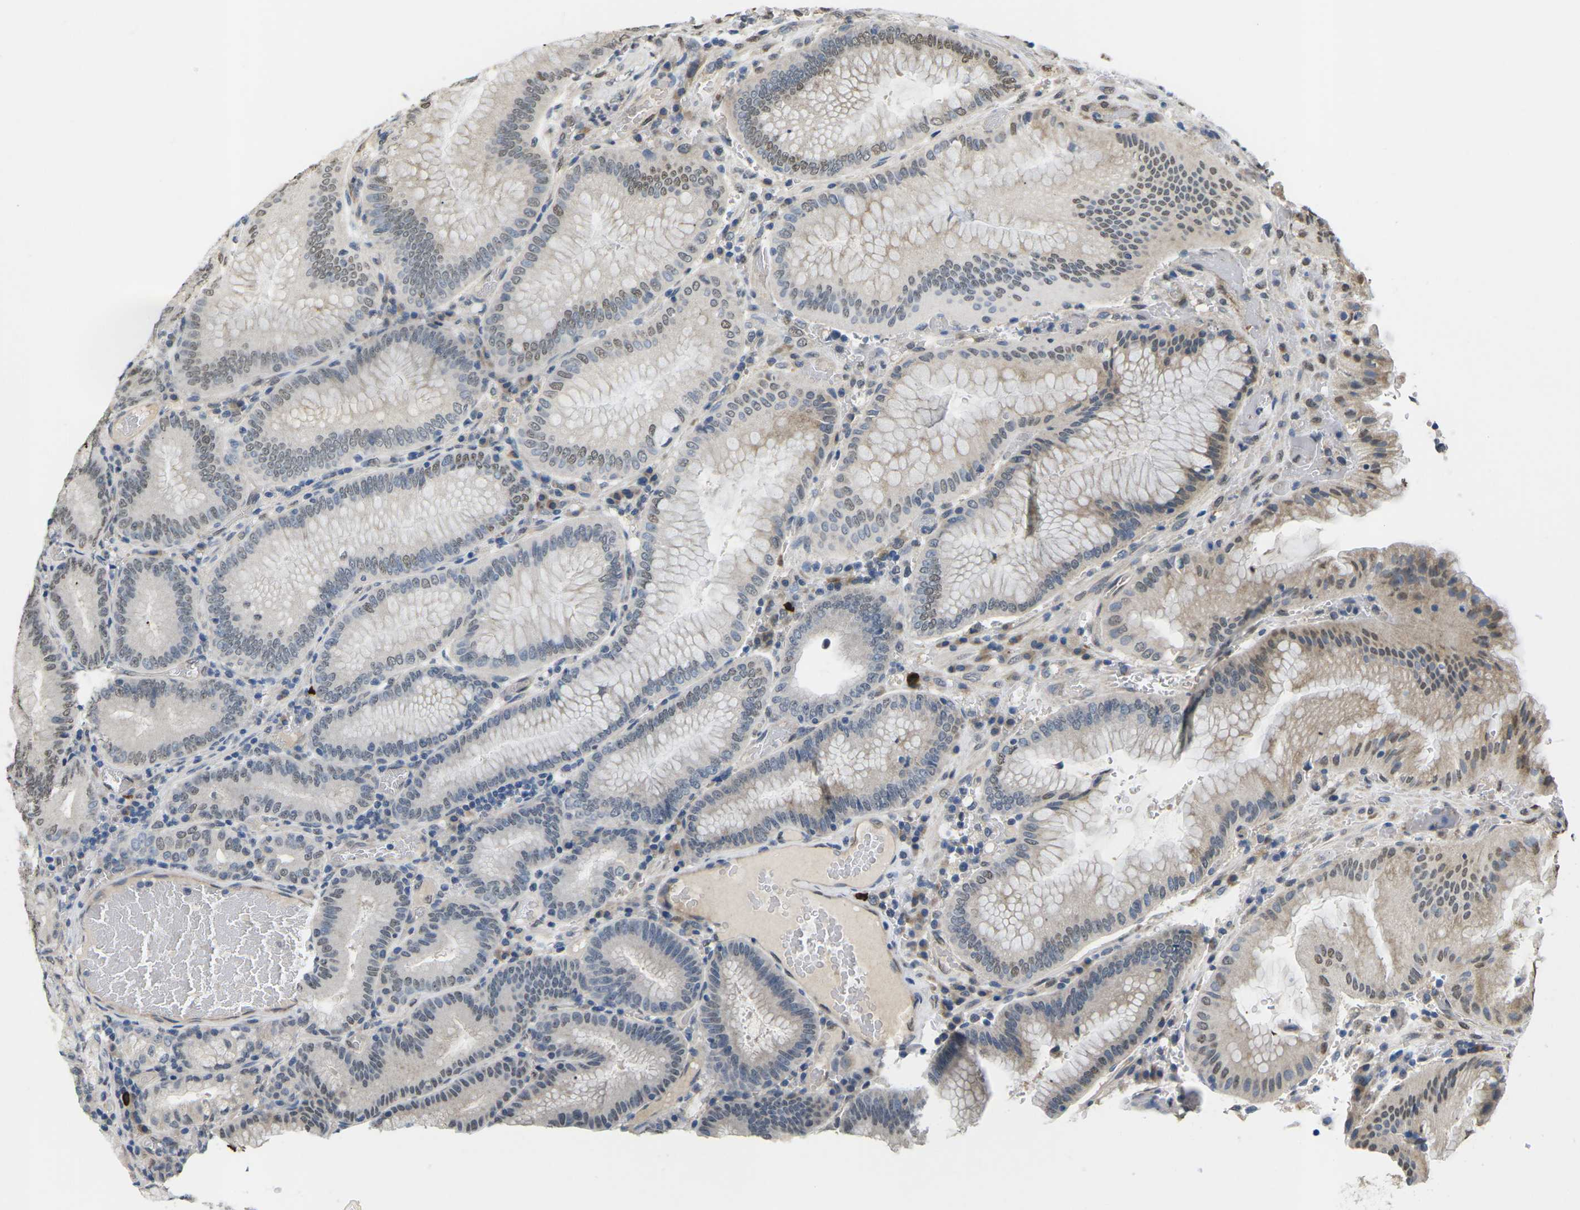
{"staining": {"intensity": "moderate", "quantity": "25%-75%", "location": "cytoplasmic/membranous,nuclear"}, "tissue": "stomach", "cell_type": "Glandular cells", "image_type": "normal", "snomed": [{"axis": "morphology", "description": "Normal tissue, NOS"}, {"axis": "morphology", "description": "Carcinoid, malignant, NOS"}, {"axis": "topography", "description": "Stomach, upper"}], "caption": "A histopathology image showing moderate cytoplasmic/membranous,nuclear expression in about 25%-75% of glandular cells in benign stomach, as visualized by brown immunohistochemical staining.", "gene": "ERBB4", "patient": {"sex": "male", "age": 39}}